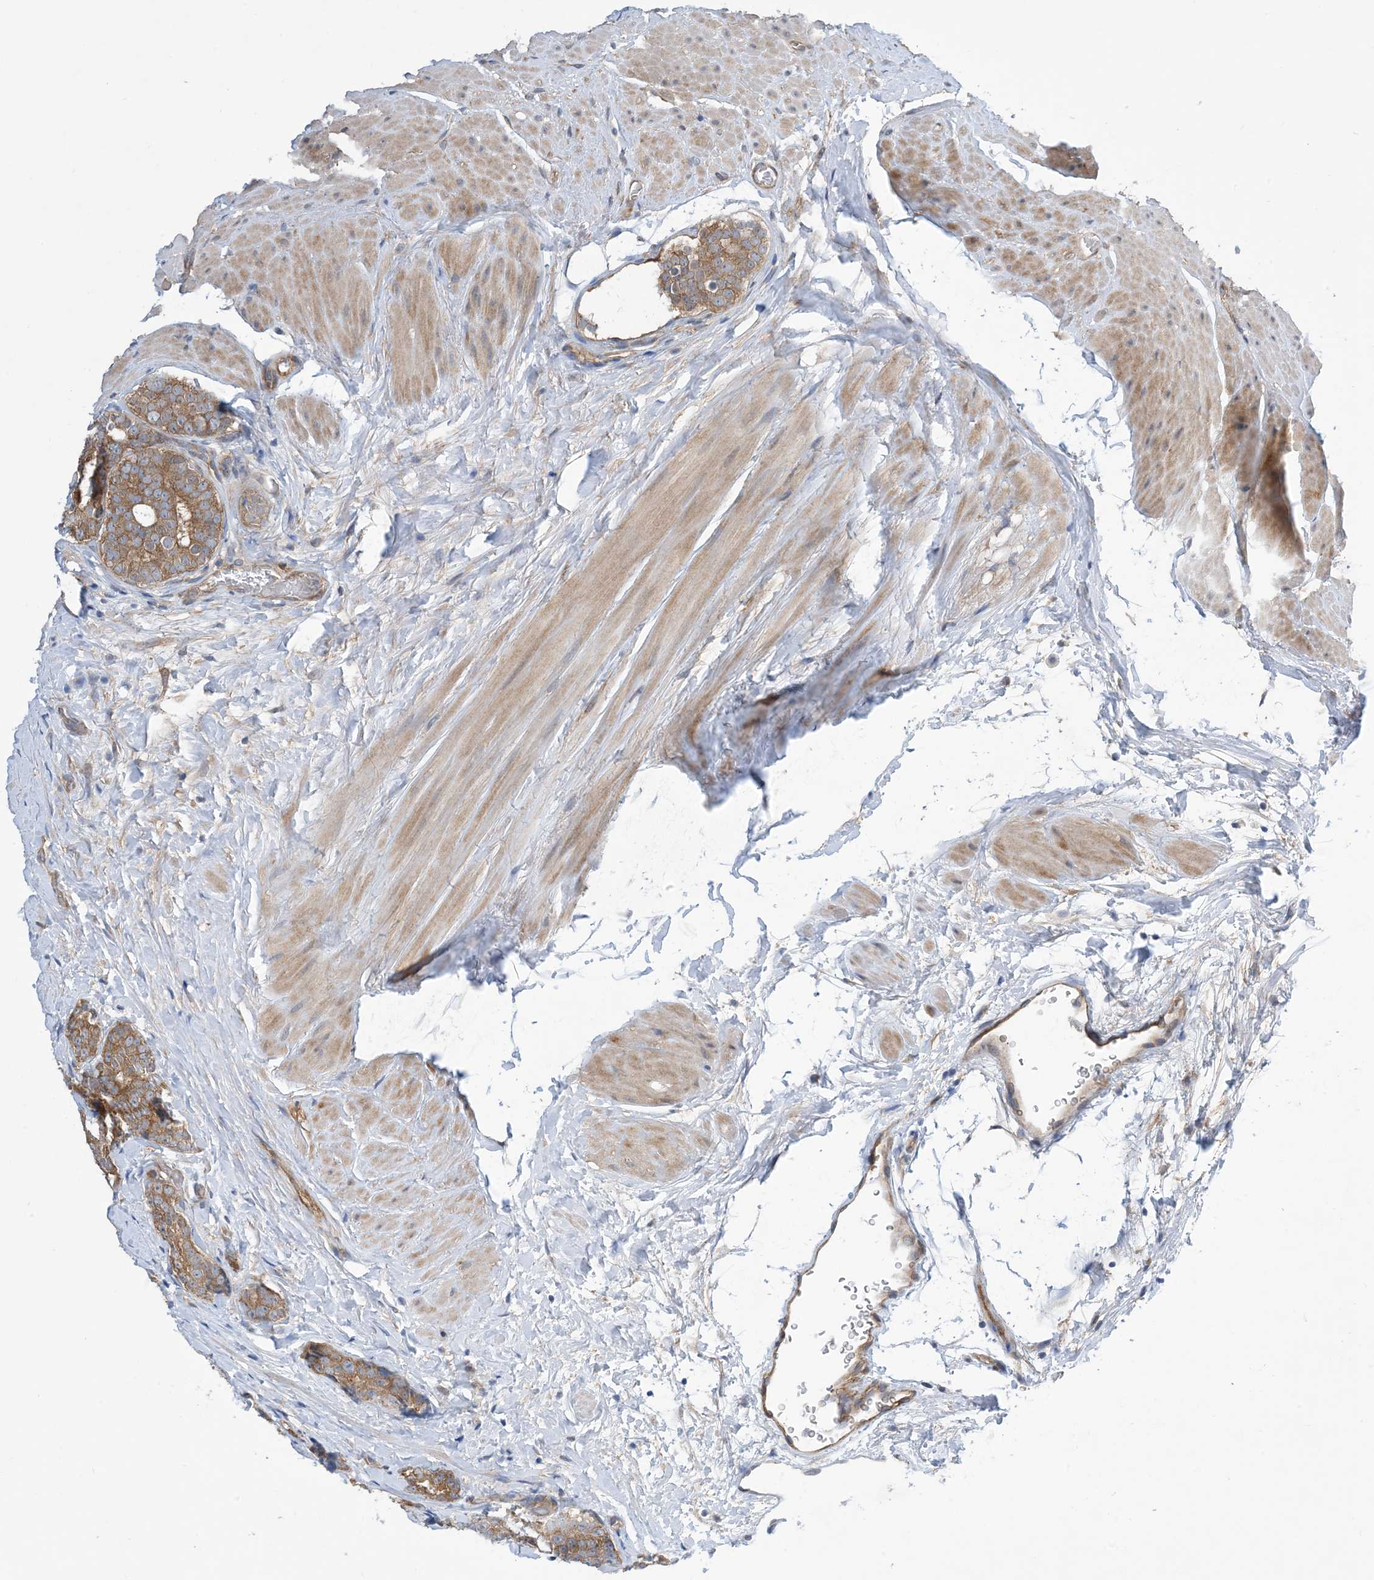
{"staining": {"intensity": "moderate", "quantity": ">75%", "location": "cytoplasmic/membranous"}, "tissue": "prostate cancer", "cell_type": "Tumor cells", "image_type": "cancer", "snomed": [{"axis": "morphology", "description": "Adenocarcinoma, High grade"}, {"axis": "topography", "description": "Prostate"}], "caption": "Approximately >75% of tumor cells in human prostate cancer (high-grade adenocarcinoma) show moderate cytoplasmic/membranous protein positivity as visualized by brown immunohistochemical staining.", "gene": "EHBP1", "patient": {"sex": "male", "age": 56}}